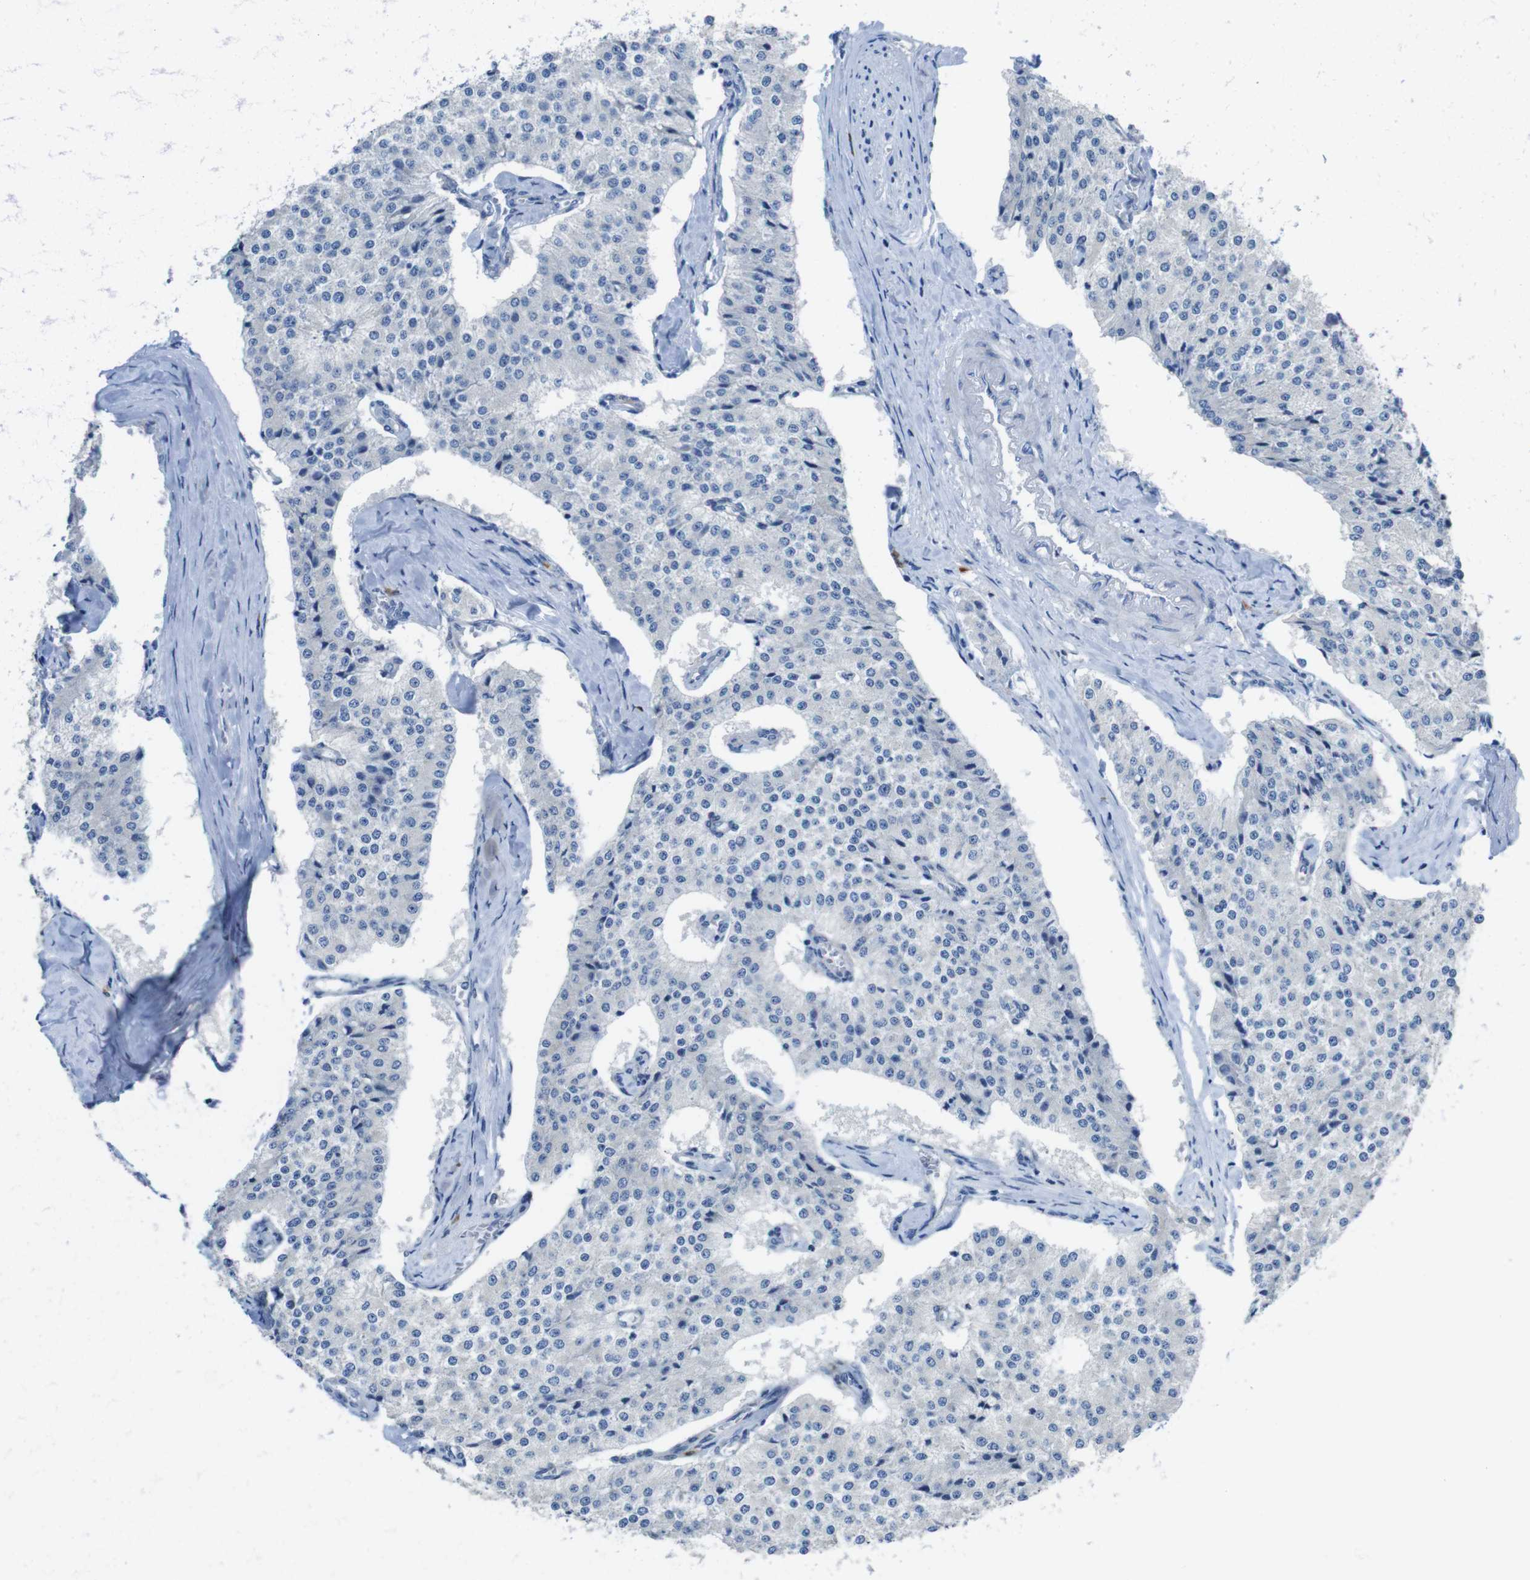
{"staining": {"intensity": "negative", "quantity": "none", "location": "none"}, "tissue": "carcinoid", "cell_type": "Tumor cells", "image_type": "cancer", "snomed": [{"axis": "morphology", "description": "Carcinoid, malignant, NOS"}, {"axis": "topography", "description": "Colon"}], "caption": "This is an IHC image of carcinoid. There is no expression in tumor cells.", "gene": "CLMN", "patient": {"sex": "female", "age": 52}}